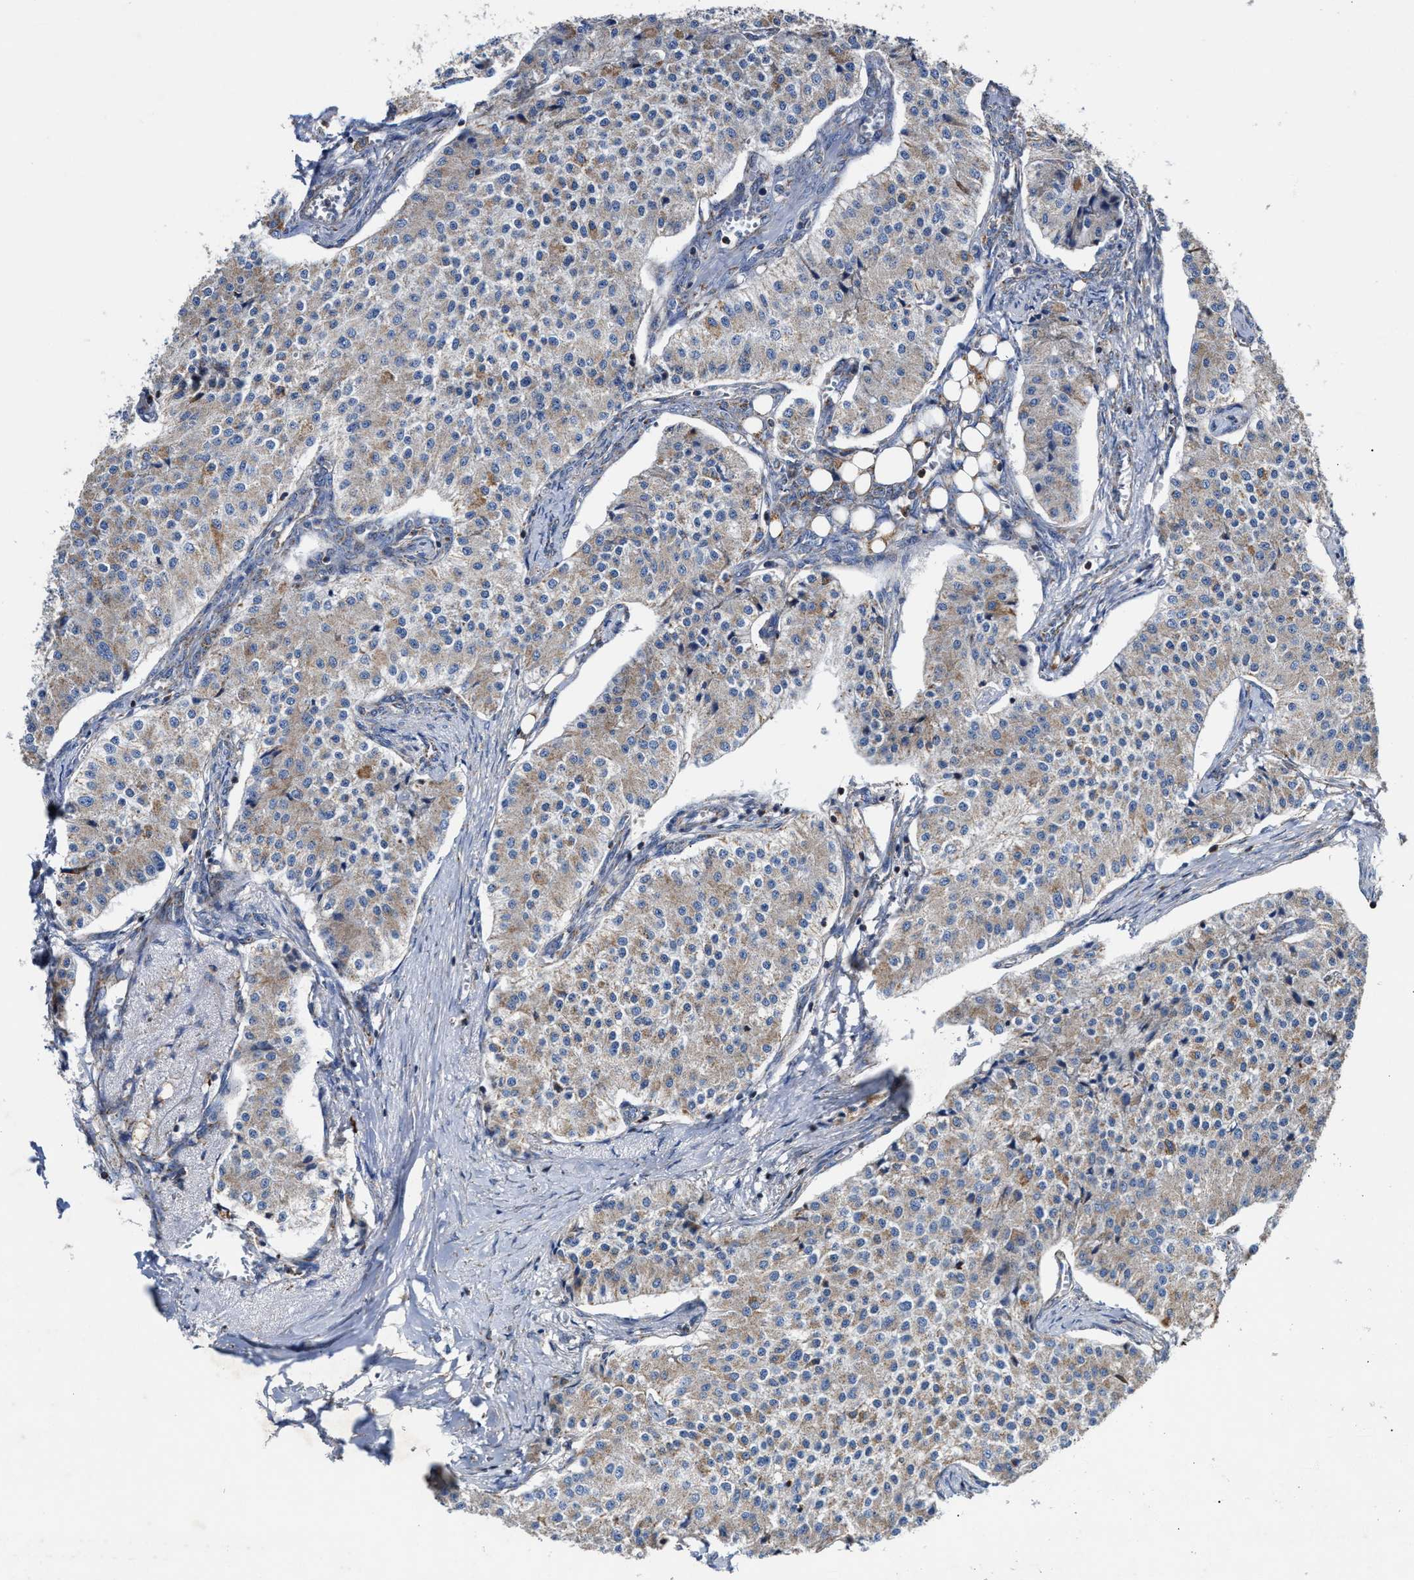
{"staining": {"intensity": "moderate", "quantity": "<25%", "location": "cytoplasmic/membranous"}, "tissue": "carcinoid", "cell_type": "Tumor cells", "image_type": "cancer", "snomed": [{"axis": "morphology", "description": "Carcinoid, malignant, NOS"}, {"axis": "topography", "description": "Colon"}], "caption": "This photomicrograph exhibits immunohistochemistry staining of carcinoid (malignant), with low moderate cytoplasmic/membranous positivity in approximately <25% of tumor cells.", "gene": "MECR", "patient": {"sex": "female", "age": 52}}